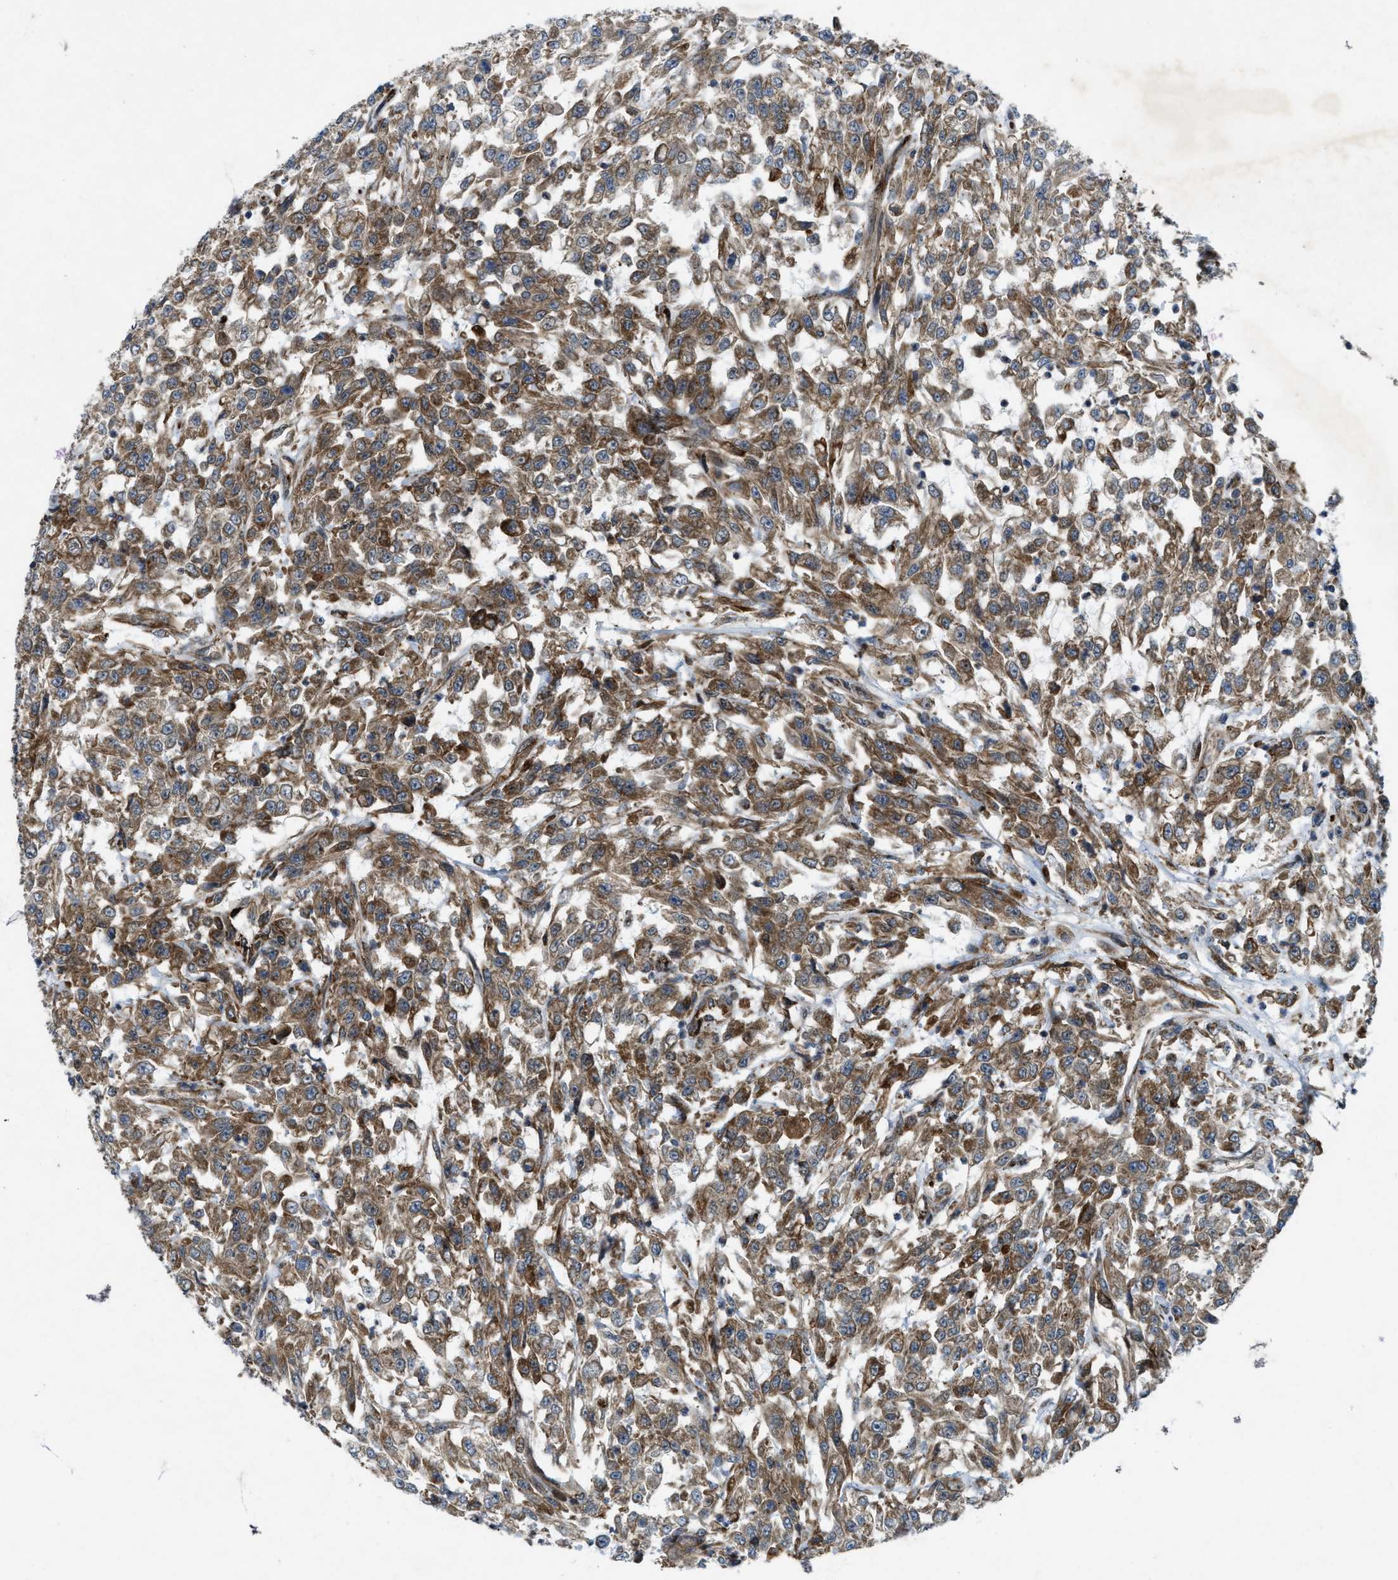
{"staining": {"intensity": "moderate", "quantity": ">75%", "location": "cytoplasmic/membranous"}, "tissue": "urothelial cancer", "cell_type": "Tumor cells", "image_type": "cancer", "snomed": [{"axis": "morphology", "description": "Urothelial carcinoma, High grade"}, {"axis": "topography", "description": "Urinary bladder"}], "caption": "Urothelial cancer was stained to show a protein in brown. There is medium levels of moderate cytoplasmic/membranous expression in approximately >75% of tumor cells.", "gene": "URGCP", "patient": {"sex": "male", "age": 46}}